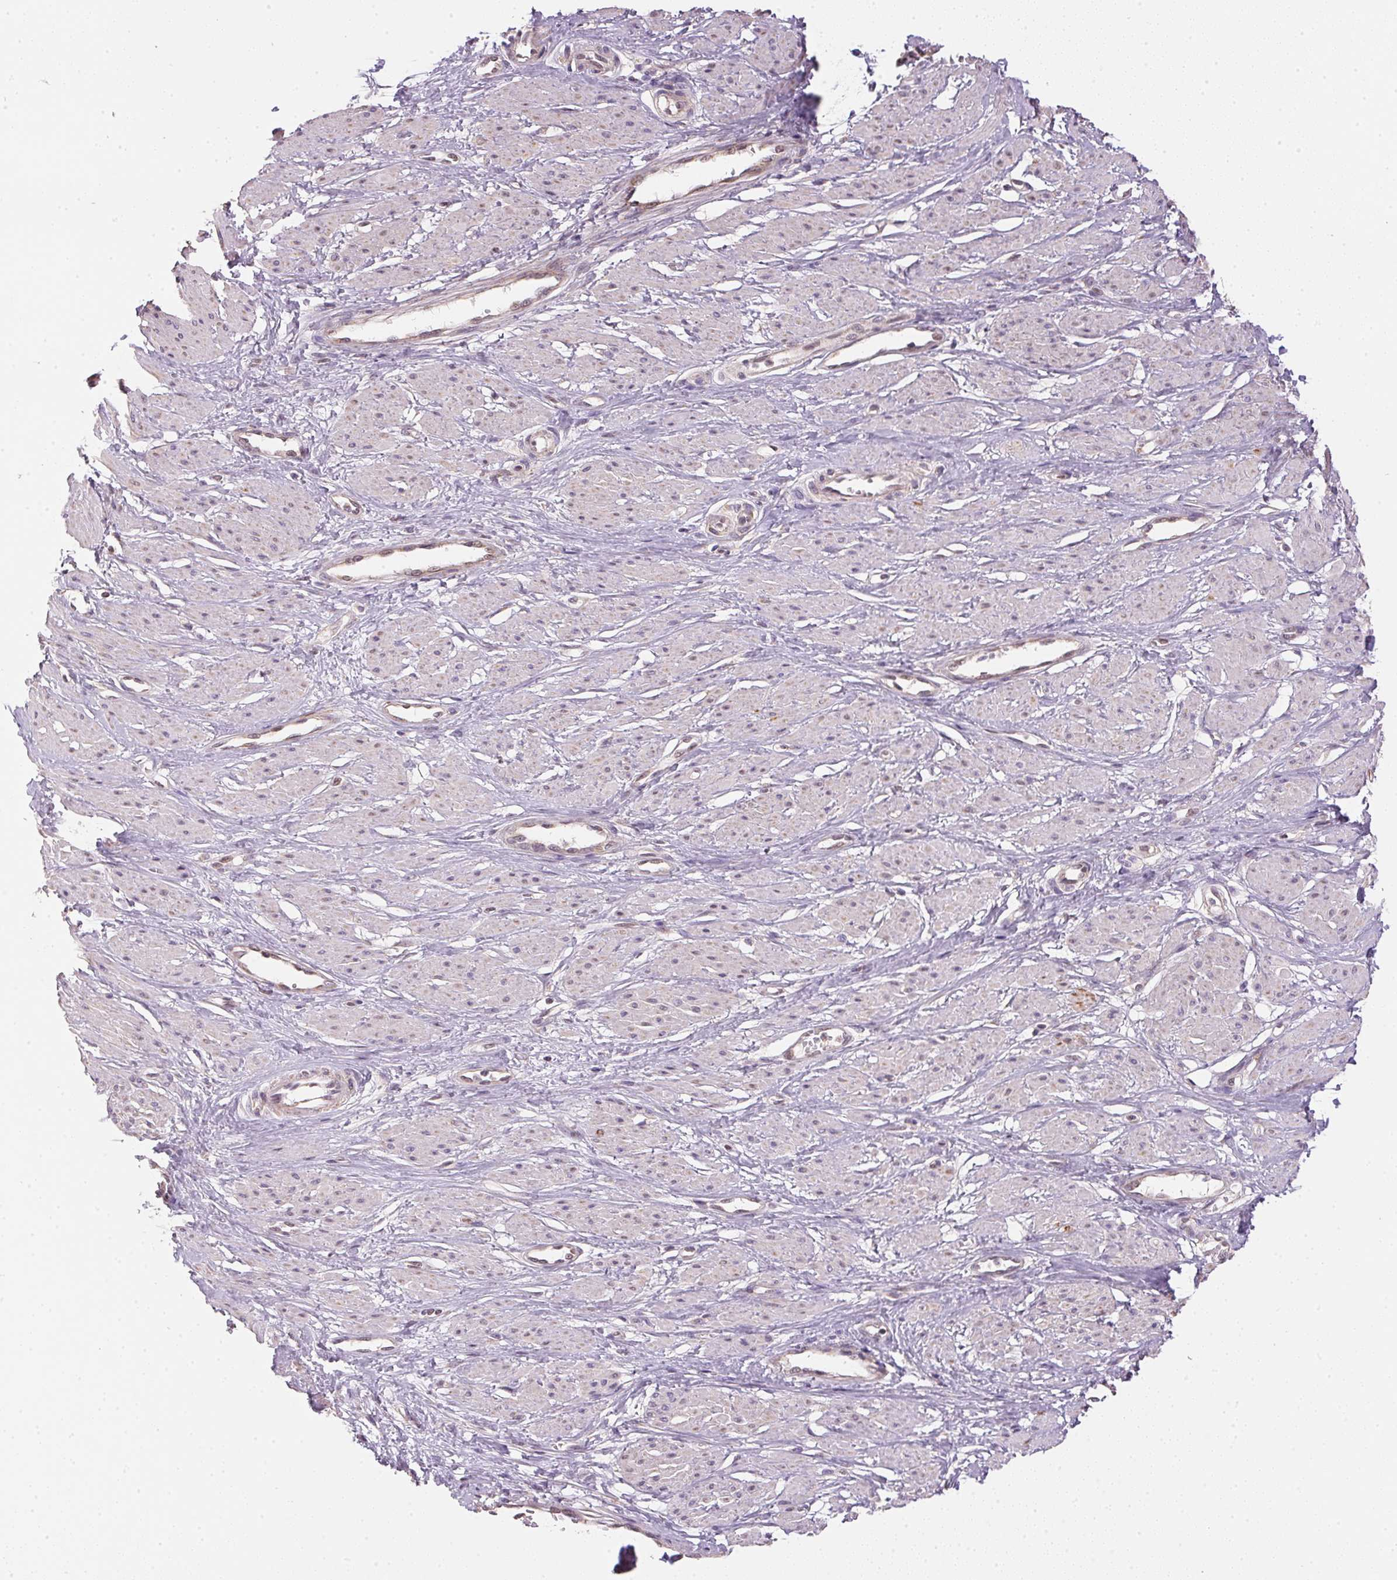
{"staining": {"intensity": "moderate", "quantity": "<25%", "location": "cytoplasmic/membranous,nuclear"}, "tissue": "smooth muscle", "cell_type": "Smooth muscle cells", "image_type": "normal", "snomed": [{"axis": "morphology", "description": "Normal tissue, NOS"}, {"axis": "topography", "description": "Smooth muscle"}, {"axis": "topography", "description": "Uterus"}], "caption": "Smooth muscle was stained to show a protein in brown. There is low levels of moderate cytoplasmic/membranous,nuclear expression in about <25% of smooth muscle cells. The protein of interest is shown in brown color, while the nuclei are stained blue.", "gene": "SC5D", "patient": {"sex": "female", "age": 39}}